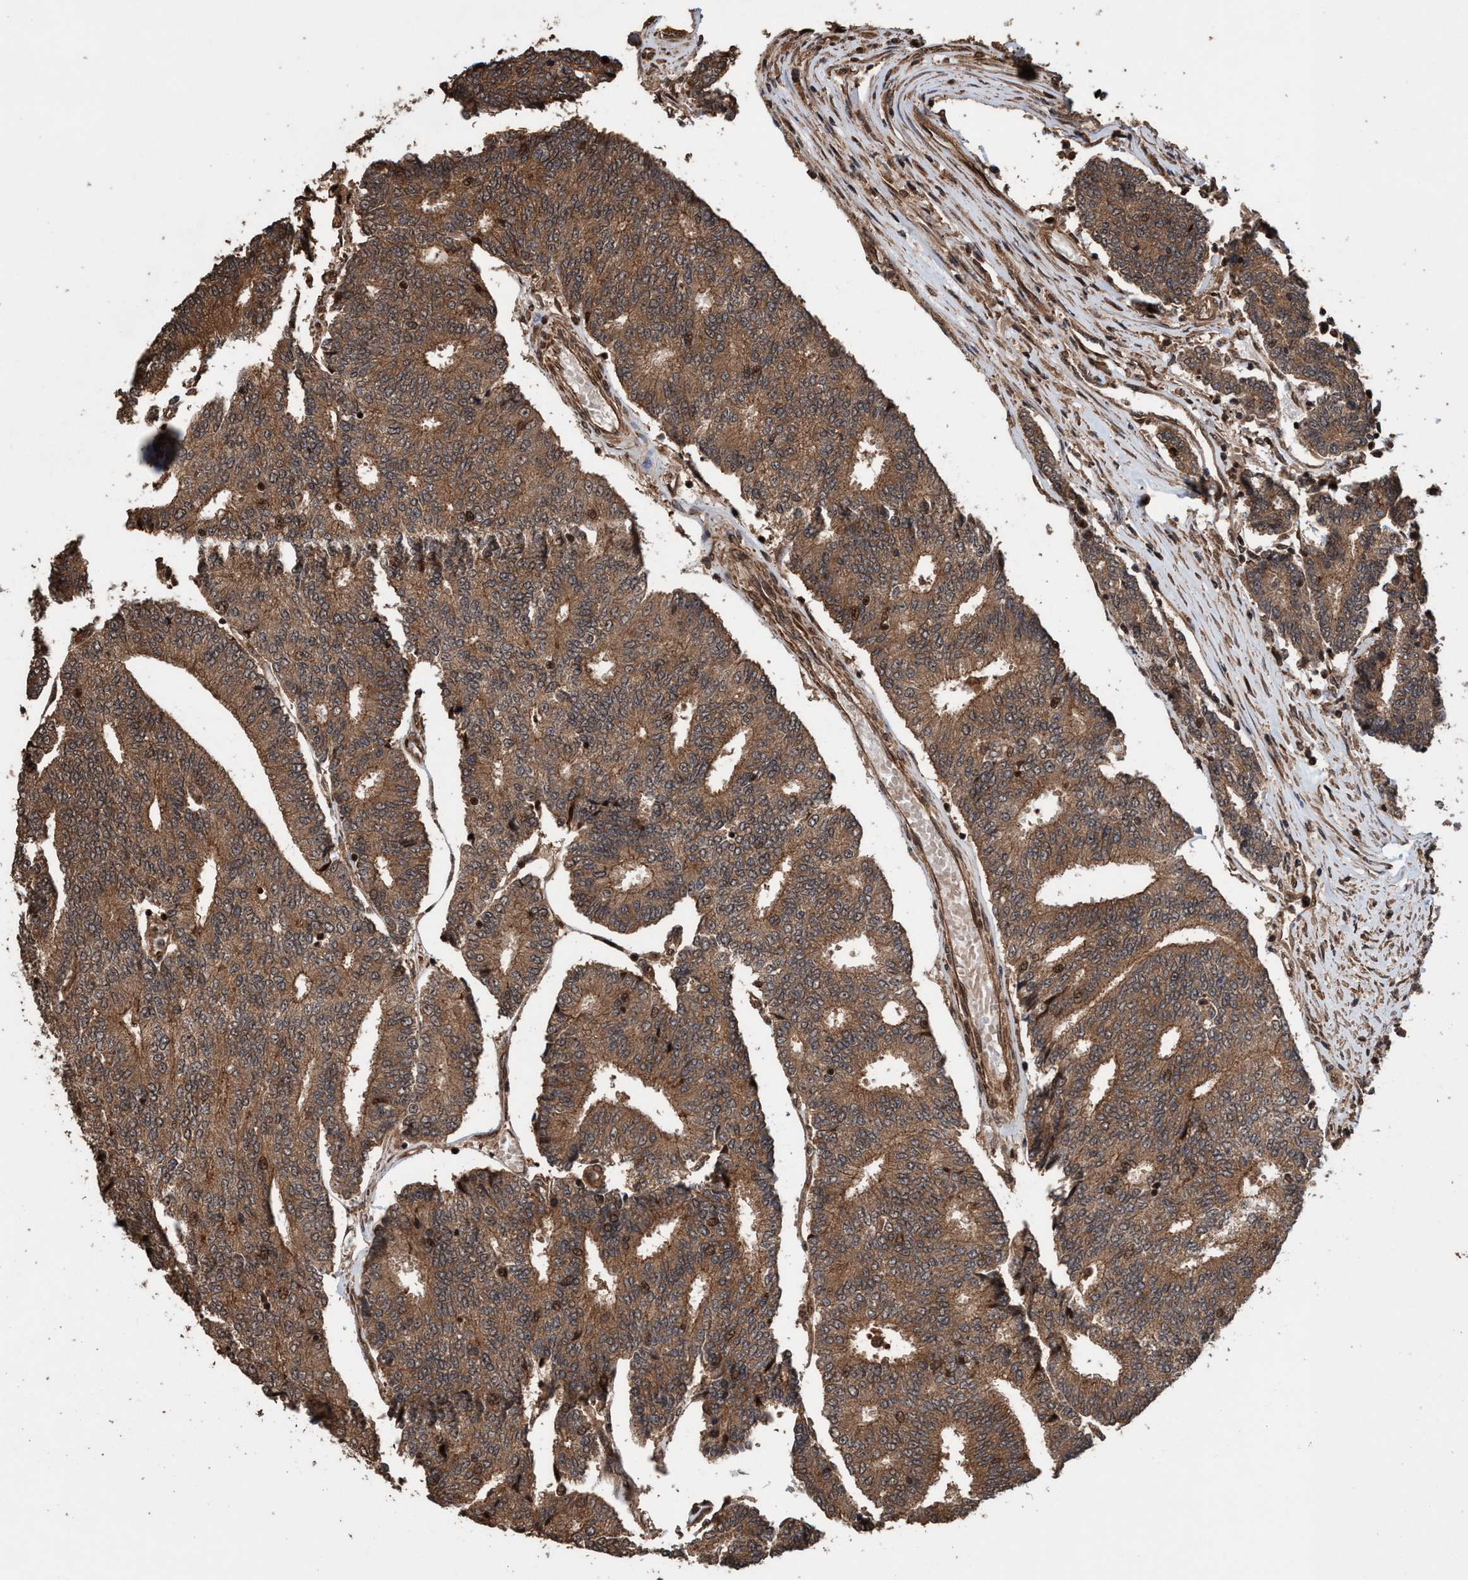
{"staining": {"intensity": "moderate", "quantity": ">75%", "location": "cytoplasmic/membranous,nuclear"}, "tissue": "prostate cancer", "cell_type": "Tumor cells", "image_type": "cancer", "snomed": [{"axis": "morphology", "description": "Normal tissue, NOS"}, {"axis": "morphology", "description": "Adenocarcinoma, High grade"}, {"axis": "topography", "description": "Prostate"}, {"axis": "topography", "description": "Seminal veicle"}], "caption": "Moderate cytoplasmic/membranous and nuclear protein expression is present in about >75% of tumor cells in adenocarcinoma (high-grade) (prostate).", "gene": "TRPC7", "patient": {"sex": "male", "age": 55}}